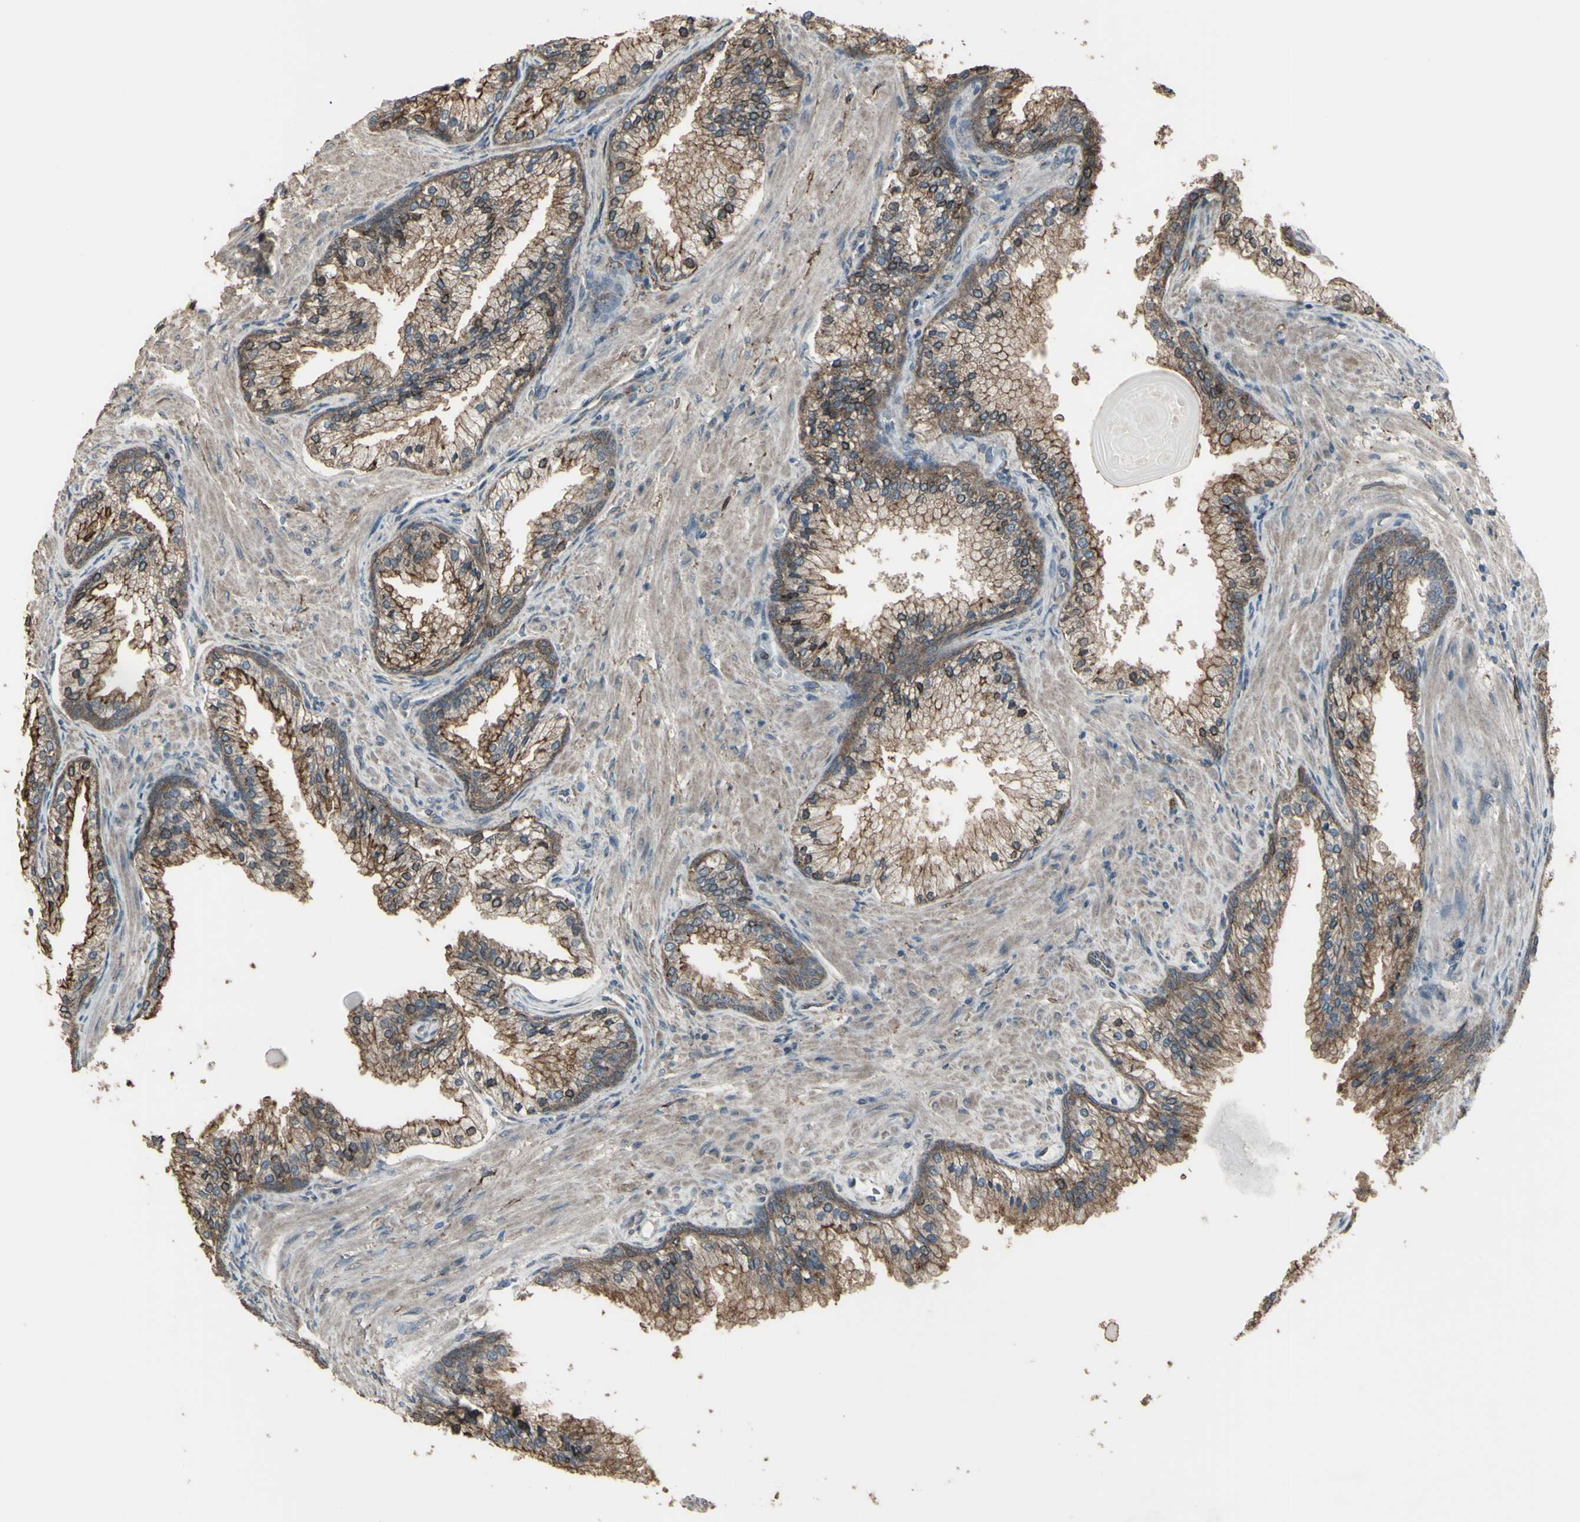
{"staining": {"intensity": "moderate", "quantity": ">75%", "location": "cytoplasmic/membranous"}, "tissue": "prostate cancer", "cell_type": "Tumor cells", "image_type": "cancer", "snomed": [{"axis": "morphology", "description": "Adenocarcinoma, High grade"}, {"axis": "topography", "description": "Prostate"}], "caption": "The immunohistochemical stain labels moderate cytoplasmic/membranous positivity in tumor cells of prostate high-grade adenocarcinoma tissue. The protein is stained brown, and the nuclei are stained in blue (DAB (3,3'-diaminobenzidine) IHC with brightfield microscopy, high magnification).", "gene": "SMO", "patient": {"sex": "male", "age": 58}}